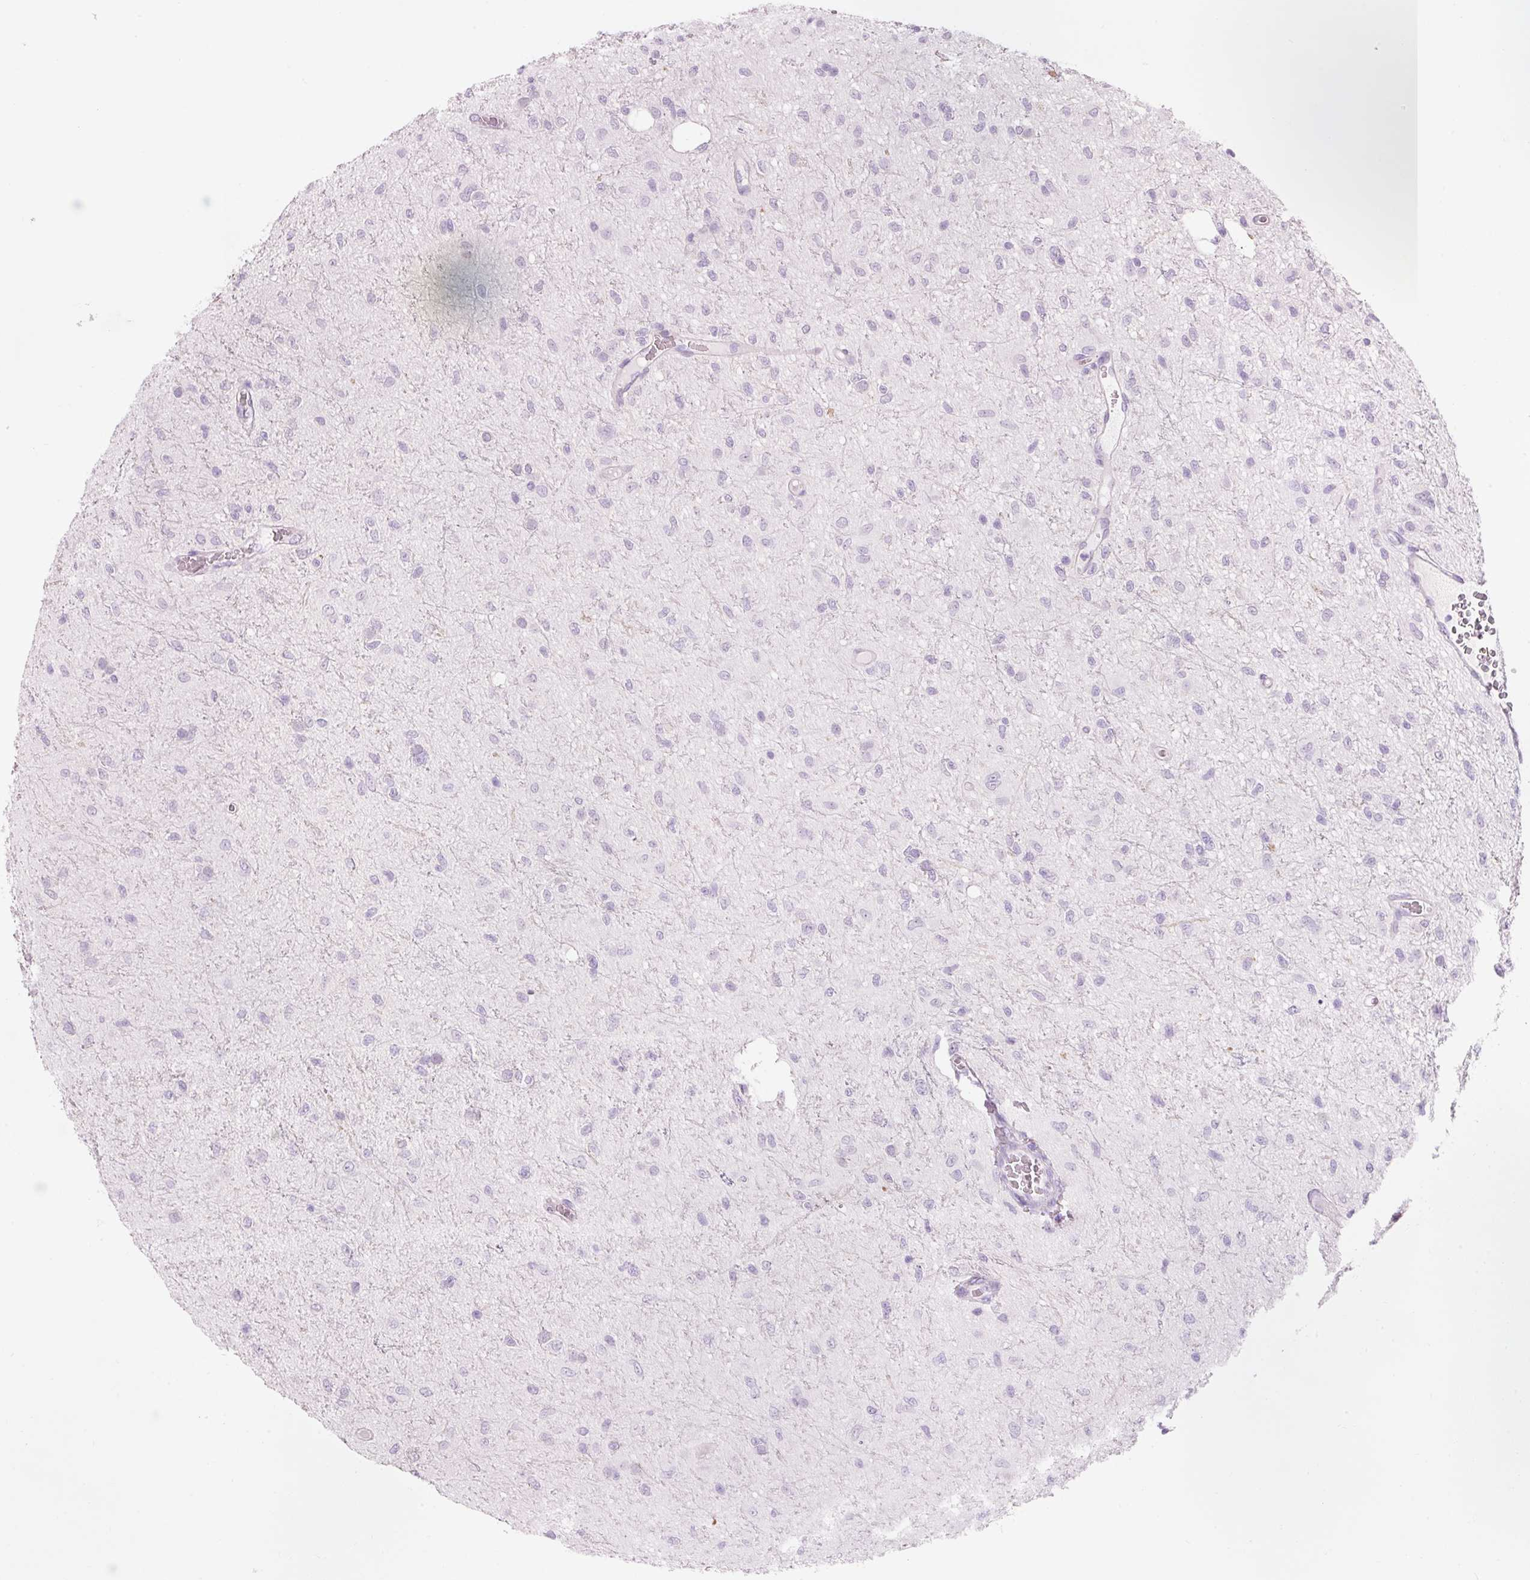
{"staining": {"intensity": "negative", "quantity": "none", "location": "none"}, "tissue": "glioma", "cell_type": "Tumor cells", "image_type": "cancer", "snomed": [{"axis": "morphology", "description": "Glioma, malignant, Low grade"}, {"axis": "topography", "description": "Cerebellum"}], "caption": "DAB (3,3'-diaminobenzidine) immunohistochemical staining of human glioma displays no significant staining in tumor cells.", "gene": "DHRS11", "patient": {"sex": "female", "age": 5}}